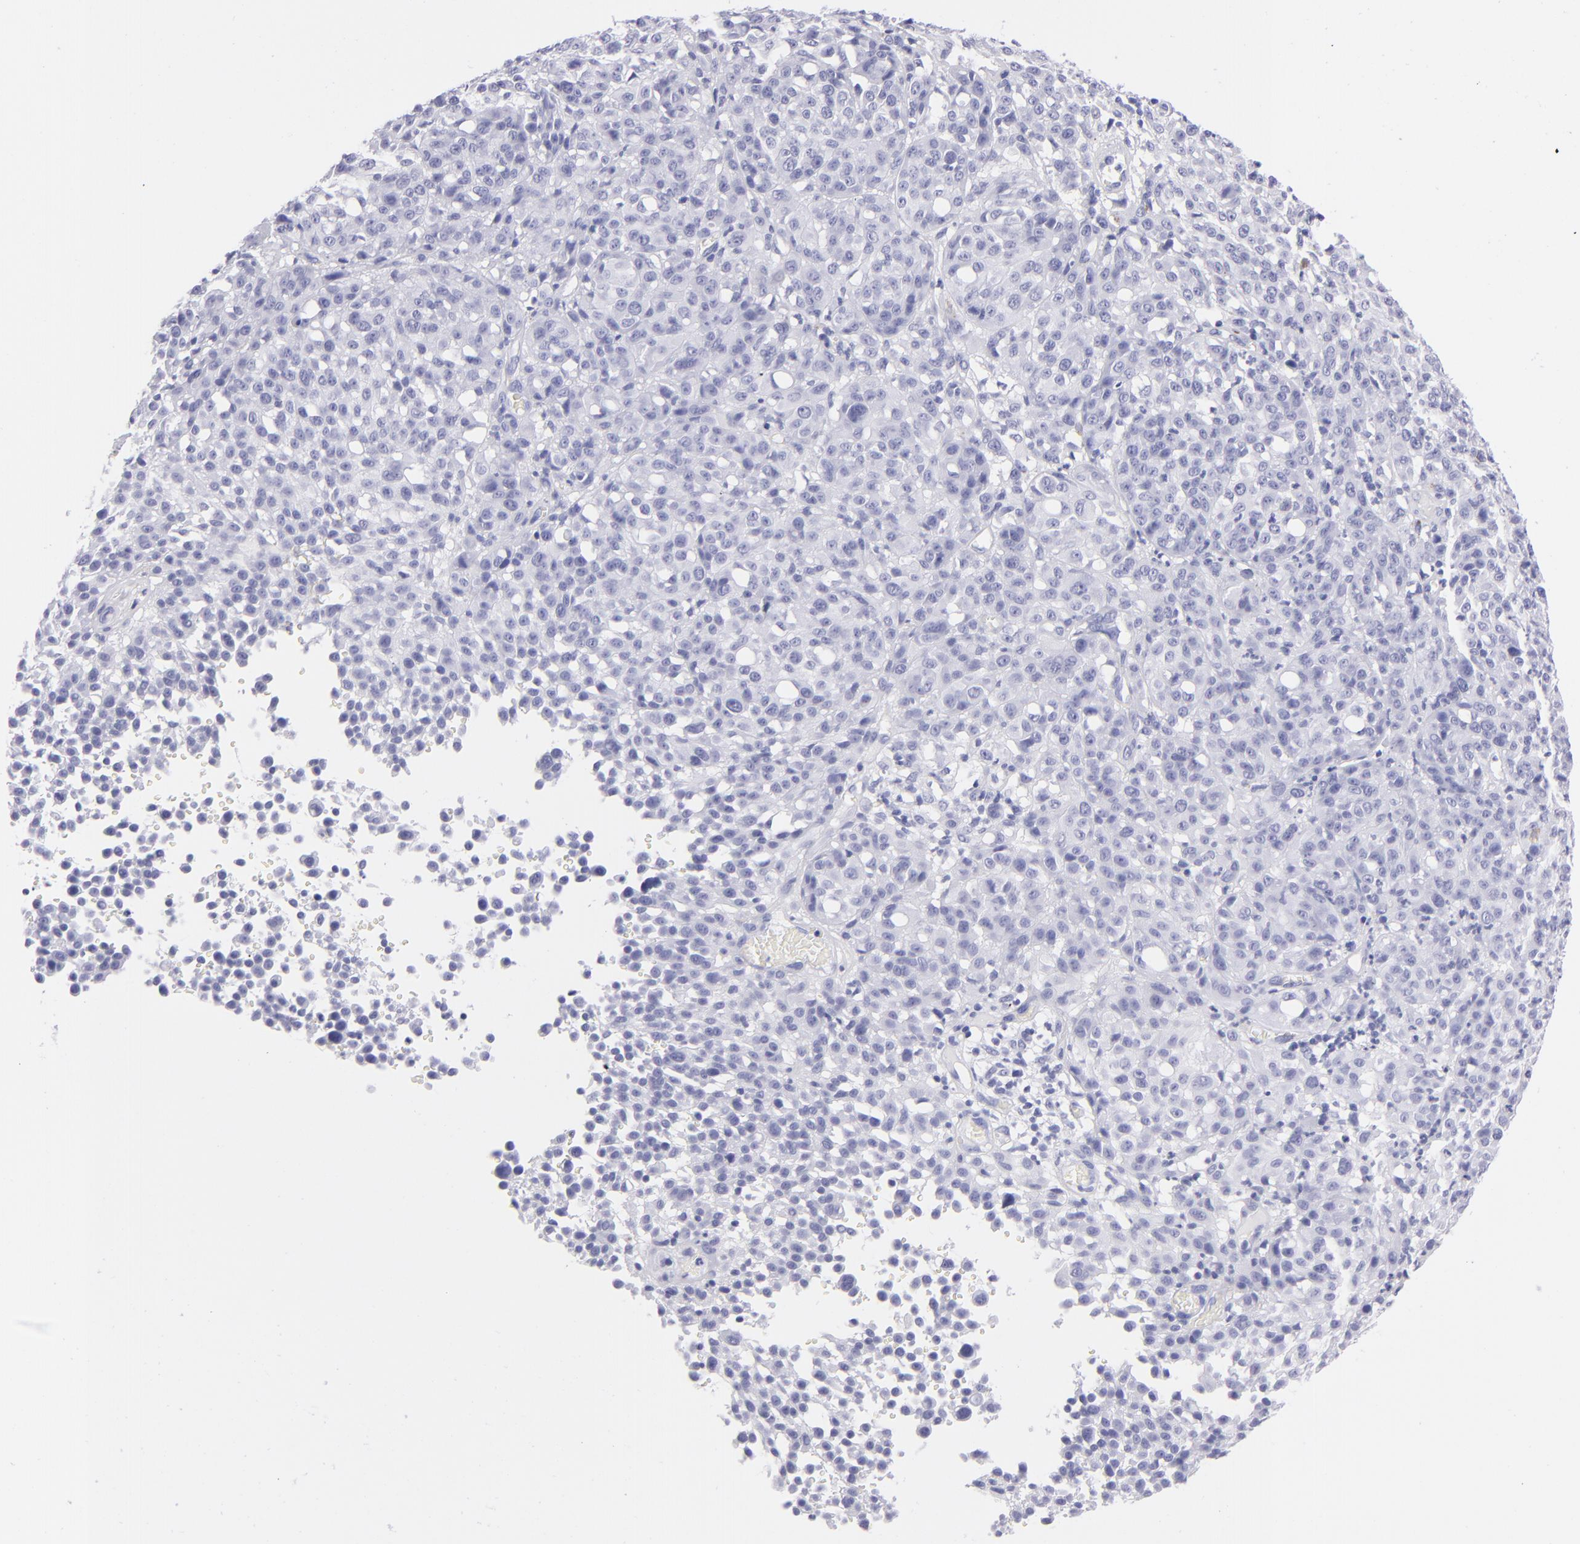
{"staining": {"intensity": "negative", "quantity": "none", "location": "none"}, "tissue": "melanoma", "cell_type": "Tumor cells", "image_type": "cancer", "snomed": [{"axis": "morphology", "description": "Malignant melanoma, NOS"}, {"axis": "topography", "description": "Skin"}], "caption": "This is an IHC photomicrograph of melanoma. There is no positivity in tumor cells.", "gene": "PRPH", "patient": {"sex": "female", "age": 49}}